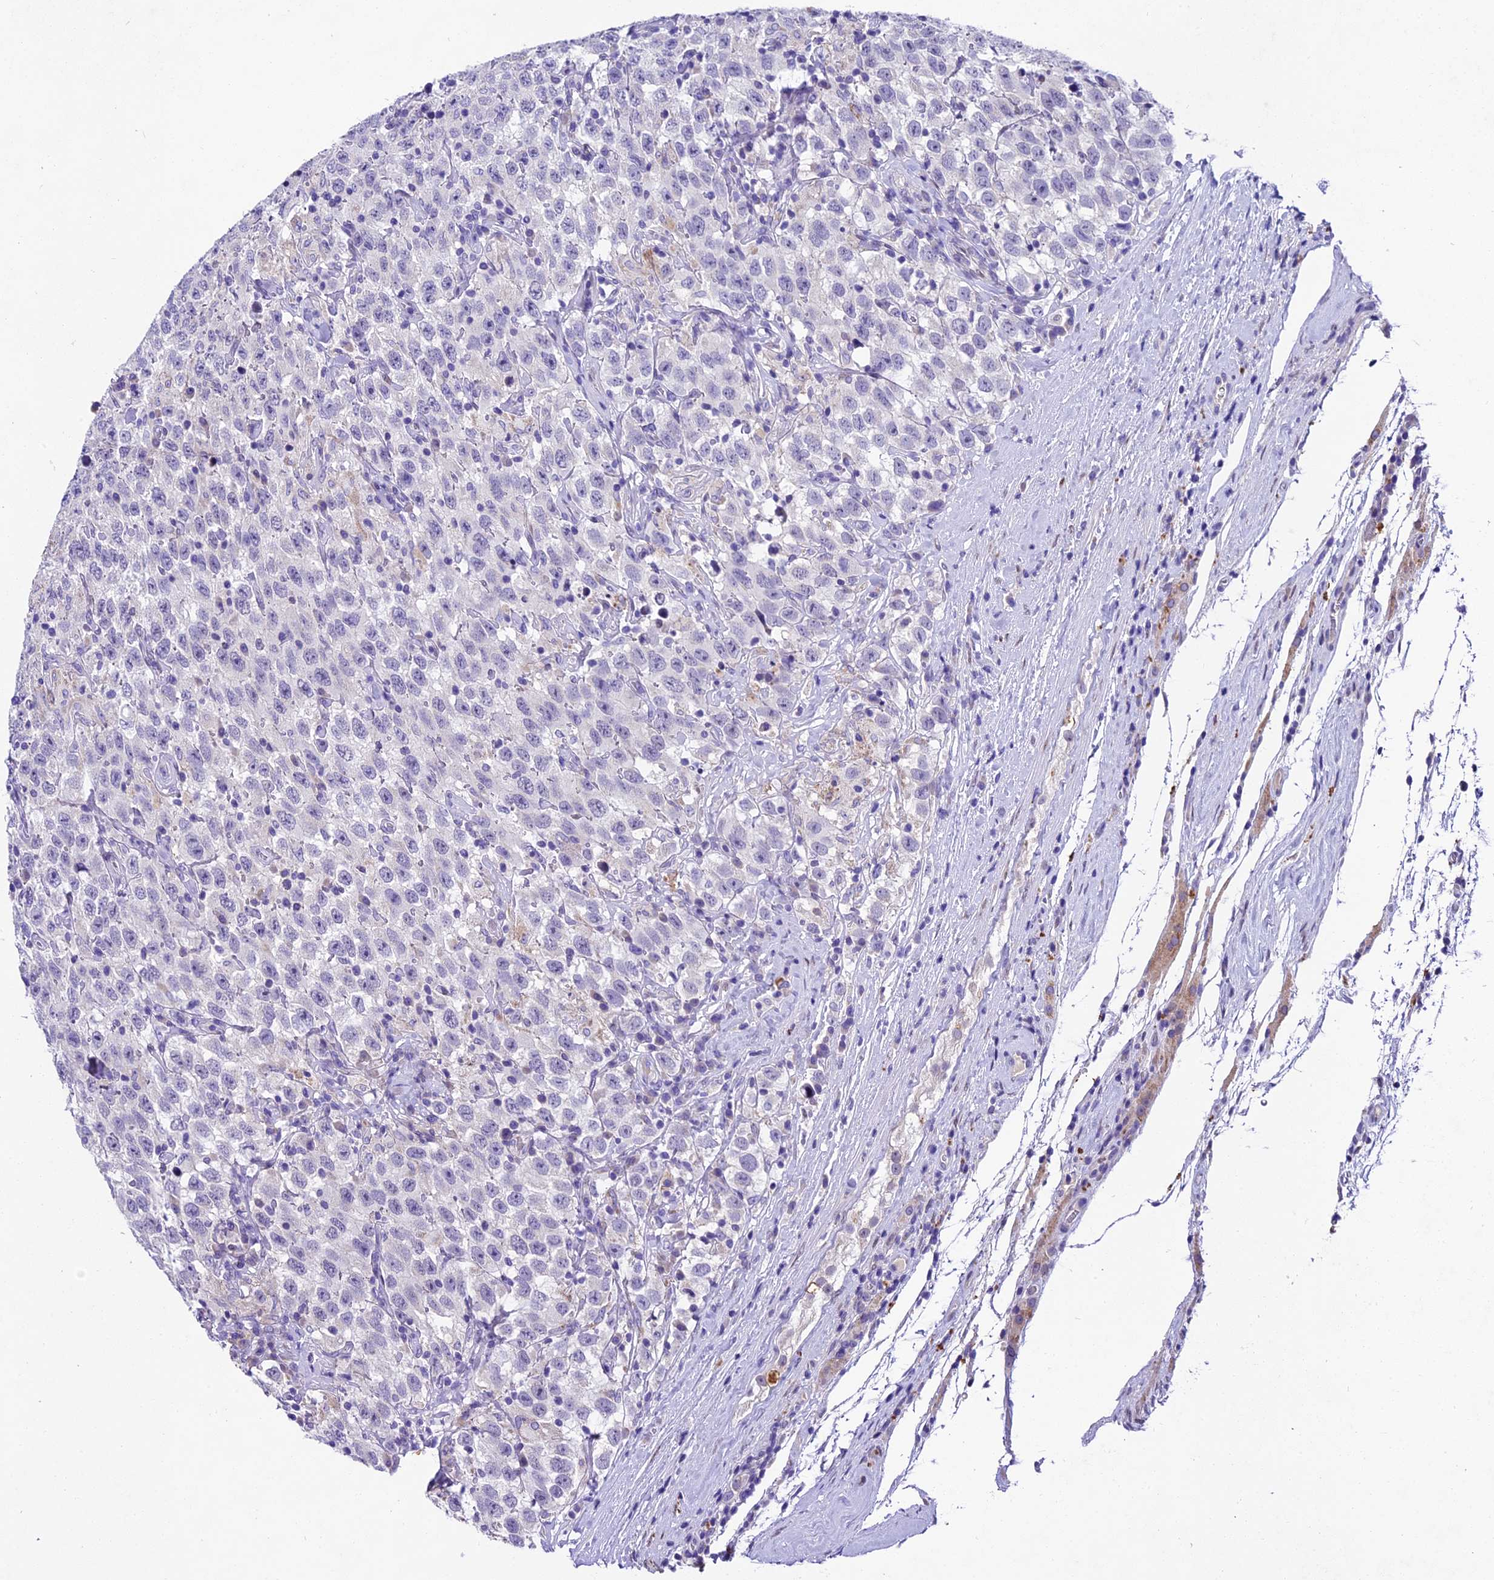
{"staining": {"intensity": "negative", "quantity": "none", "location": "none"}, "tissue": "testis cancer", "cell_type": "Tumor cells", "image_type": "cancer", "snomed": [{"axis": "morphology", "description": "Seminoma, NOS"}, {"axis": "topography", "description": "Testis"}], "caption": "A micrograph of human testis cancer (seminoma) is negative for staining in tumor cells.", "gene": "IFT140", "patient": {"sex": "male", "age": 41}}